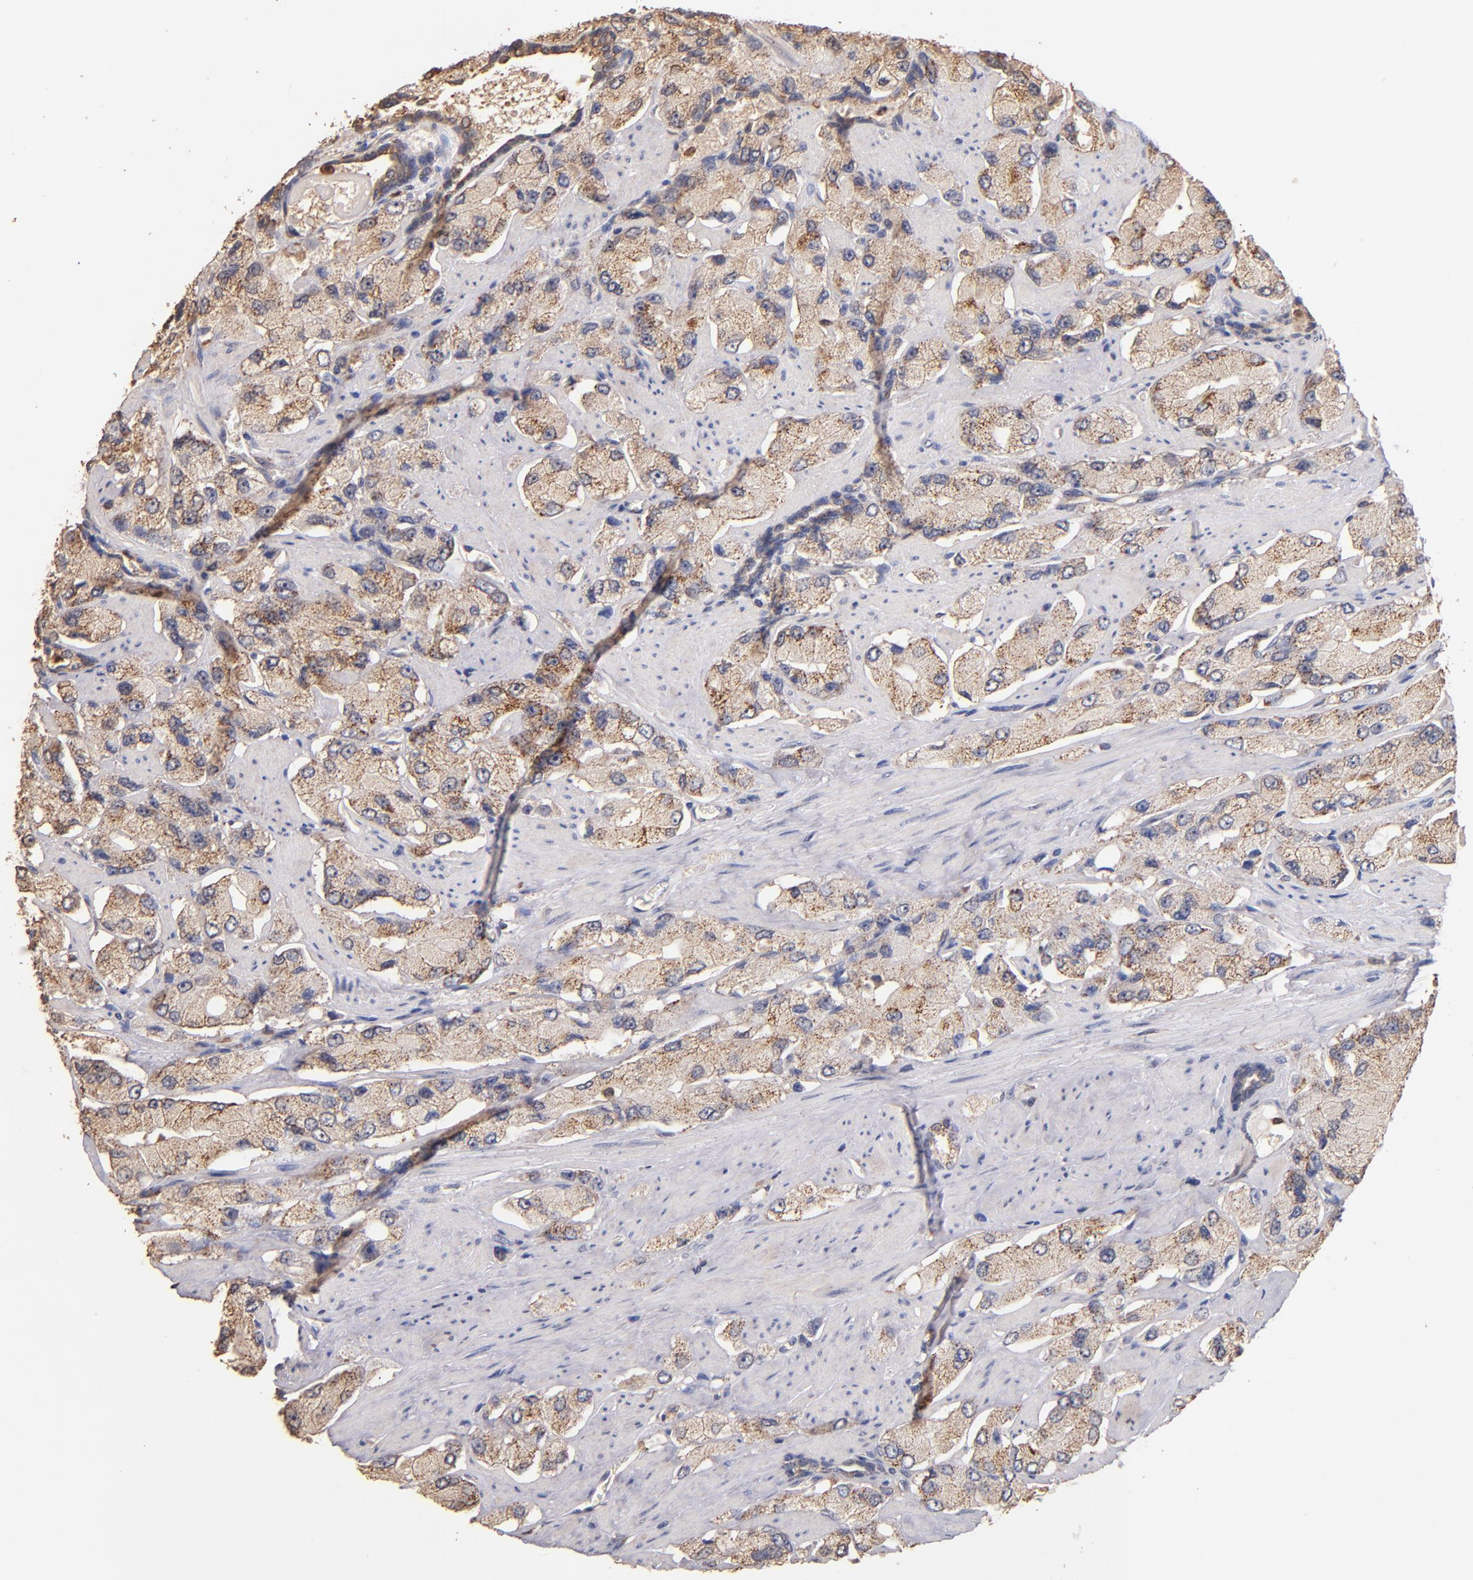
{"staining": {"intensity": "moderate", "quantity": ">75%", "location": "cytoplasmic/membranous"}, "tissue": "prostate cancer", "cell_type": "Tumor cells", "image_type": "cancer", "snomed": [{"axis": "morphology", "description": "Adenocarcinoma, High grade"}, {"axis": "topography", "description": "Prostate"}], "caption": "The histopathology image displays a brown stain indicating the presence of a protein in the cytoplasmic/membranous of tumor cells in prostate cancer (high-grade adenocarcinoma).", "gene": "RO60", "patient": {"sex": "male", "age": 58}}